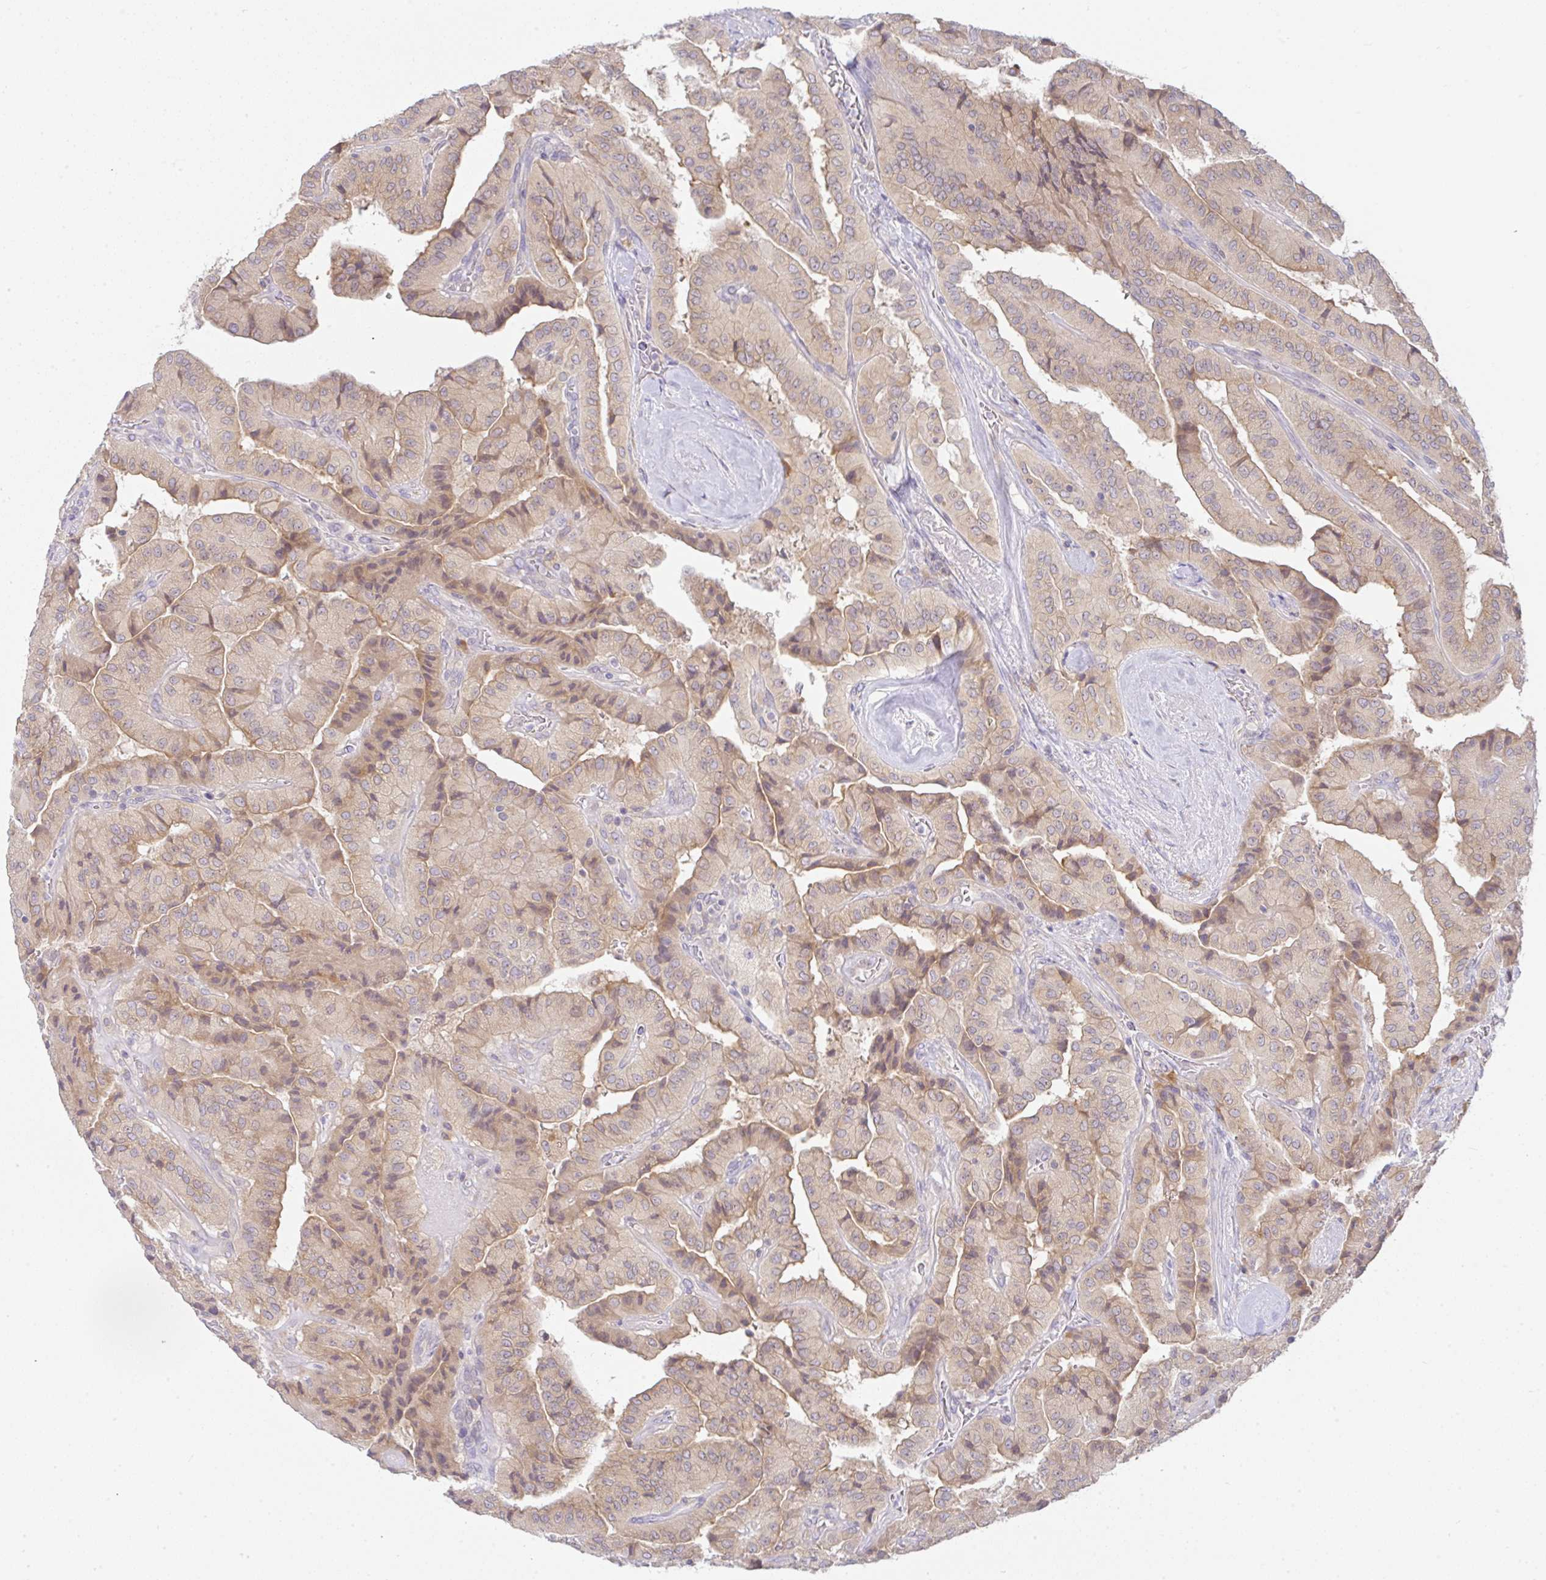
{"staining": {"intensity": "weak", "quantity": ">75%", "location": "cytoplasmic/membranous"}, "tissue": "thyroid cancer", "cell_type": "Tumor cells", "image_type": "cancer", "snomed": [{"axis": "morphology", "description": "Normal tissue, NOS"}, {"axis": "morphology", "description": "Papillary adenocarcinoma, NOS"}, {"axis": "topography", "description": "Thyroid gland"}], "caption": "This micrograph exhibits IHC staining of human thyroid cancer (papillary adenocarcinoma), with low weak cytoplasmic/membranous expression in about >75% of tumor cells.", "gene": "DERL2", "patient": {"sex": "female", "age": 59}}